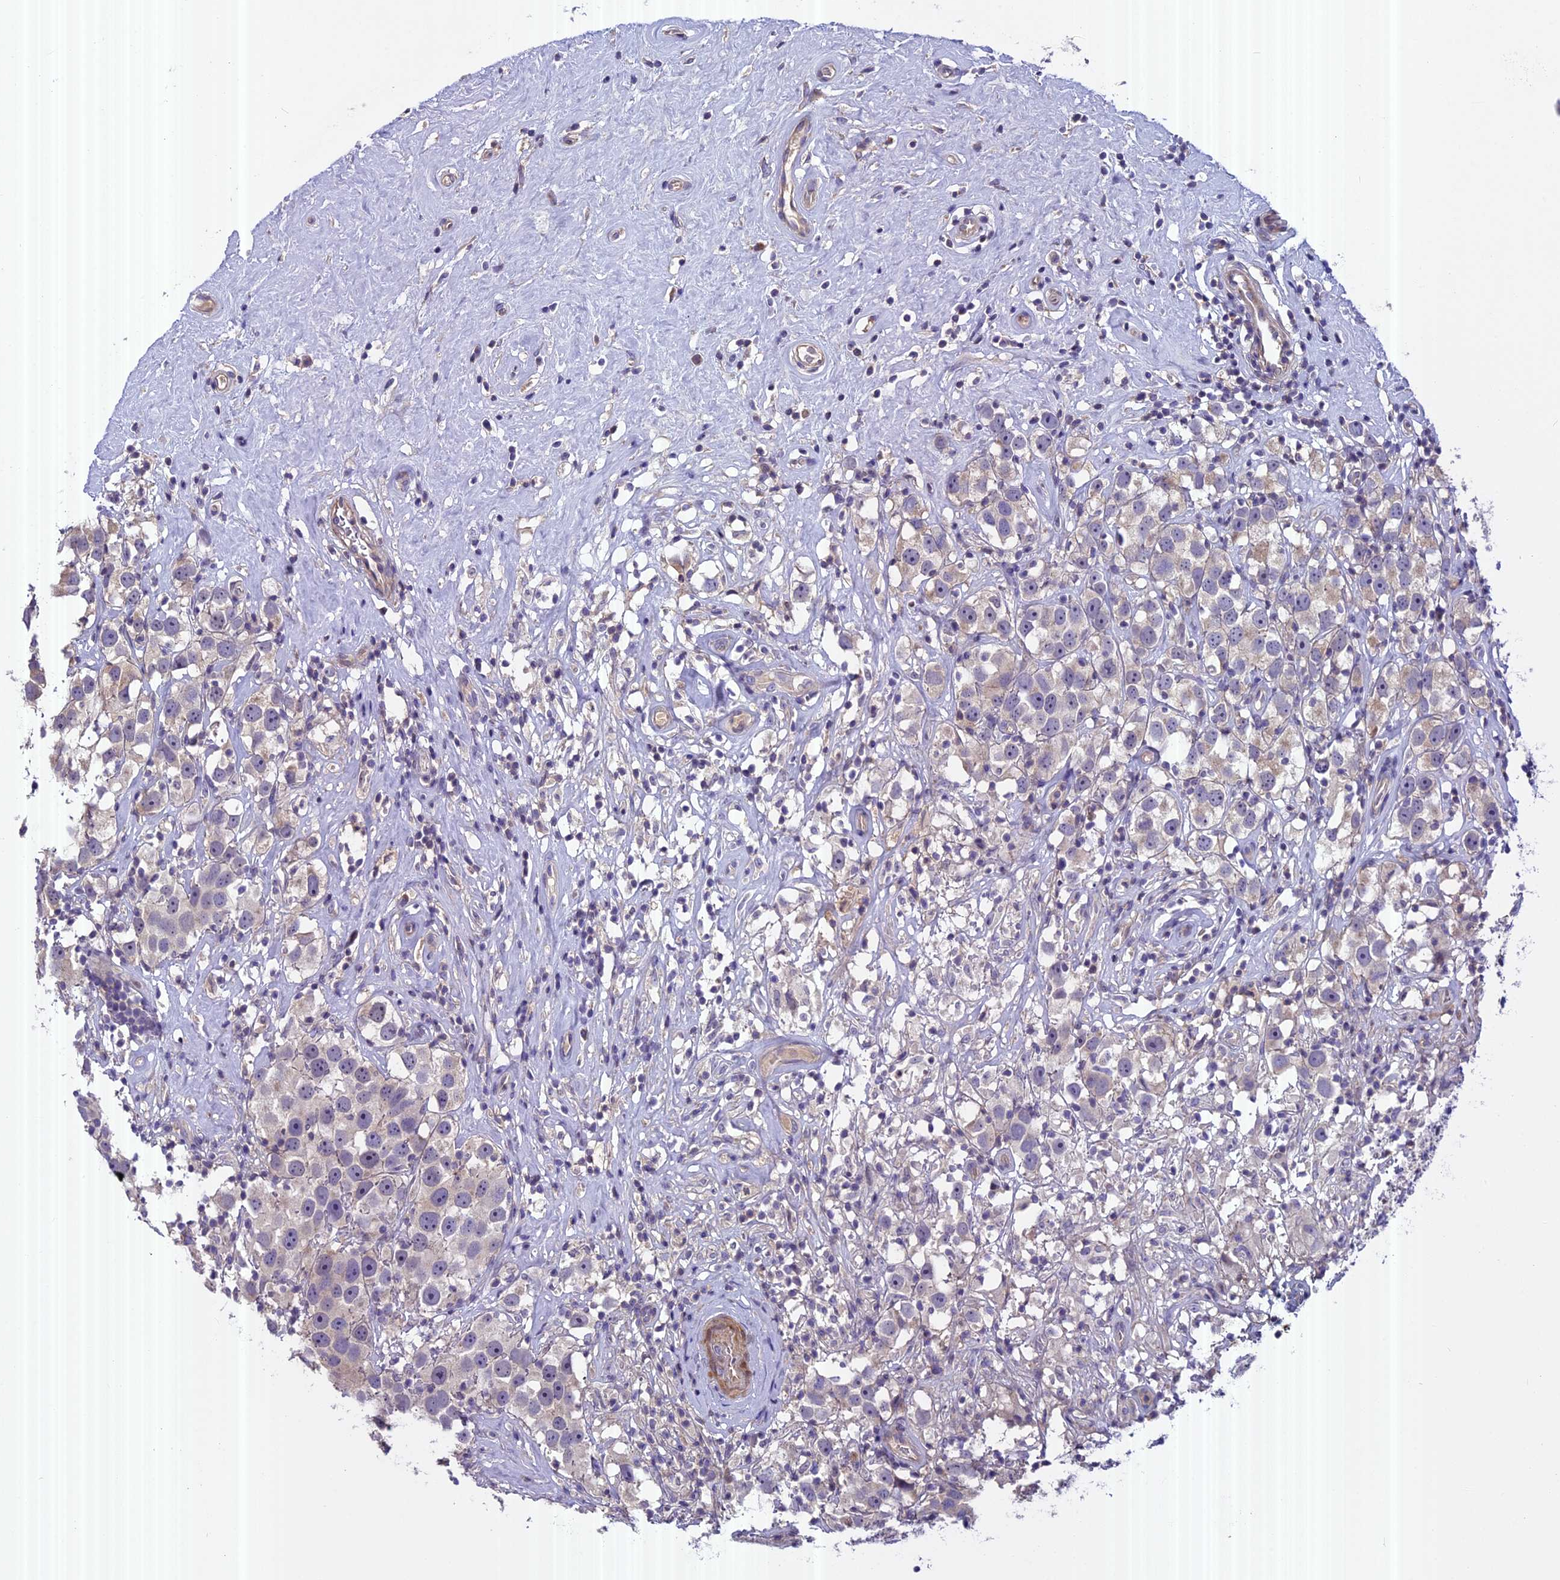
{"staining": {"intensity": "negative", "quantity": "none", "location": "none"}, "tissue": "testis cancer", "cell_type": "Tumor cells", "image_type": "cancer", "snomed": [{"axis": "morphology", "description": "Seminoma, NOS"}, {"axis": "topography", "description": "Testis"}], "caption": "This is an IHC micrograph of testis cancer. There is no expression in tumor cells.", "gene": "FAM98C", "patient": {"sex": "male", "age": 49}}